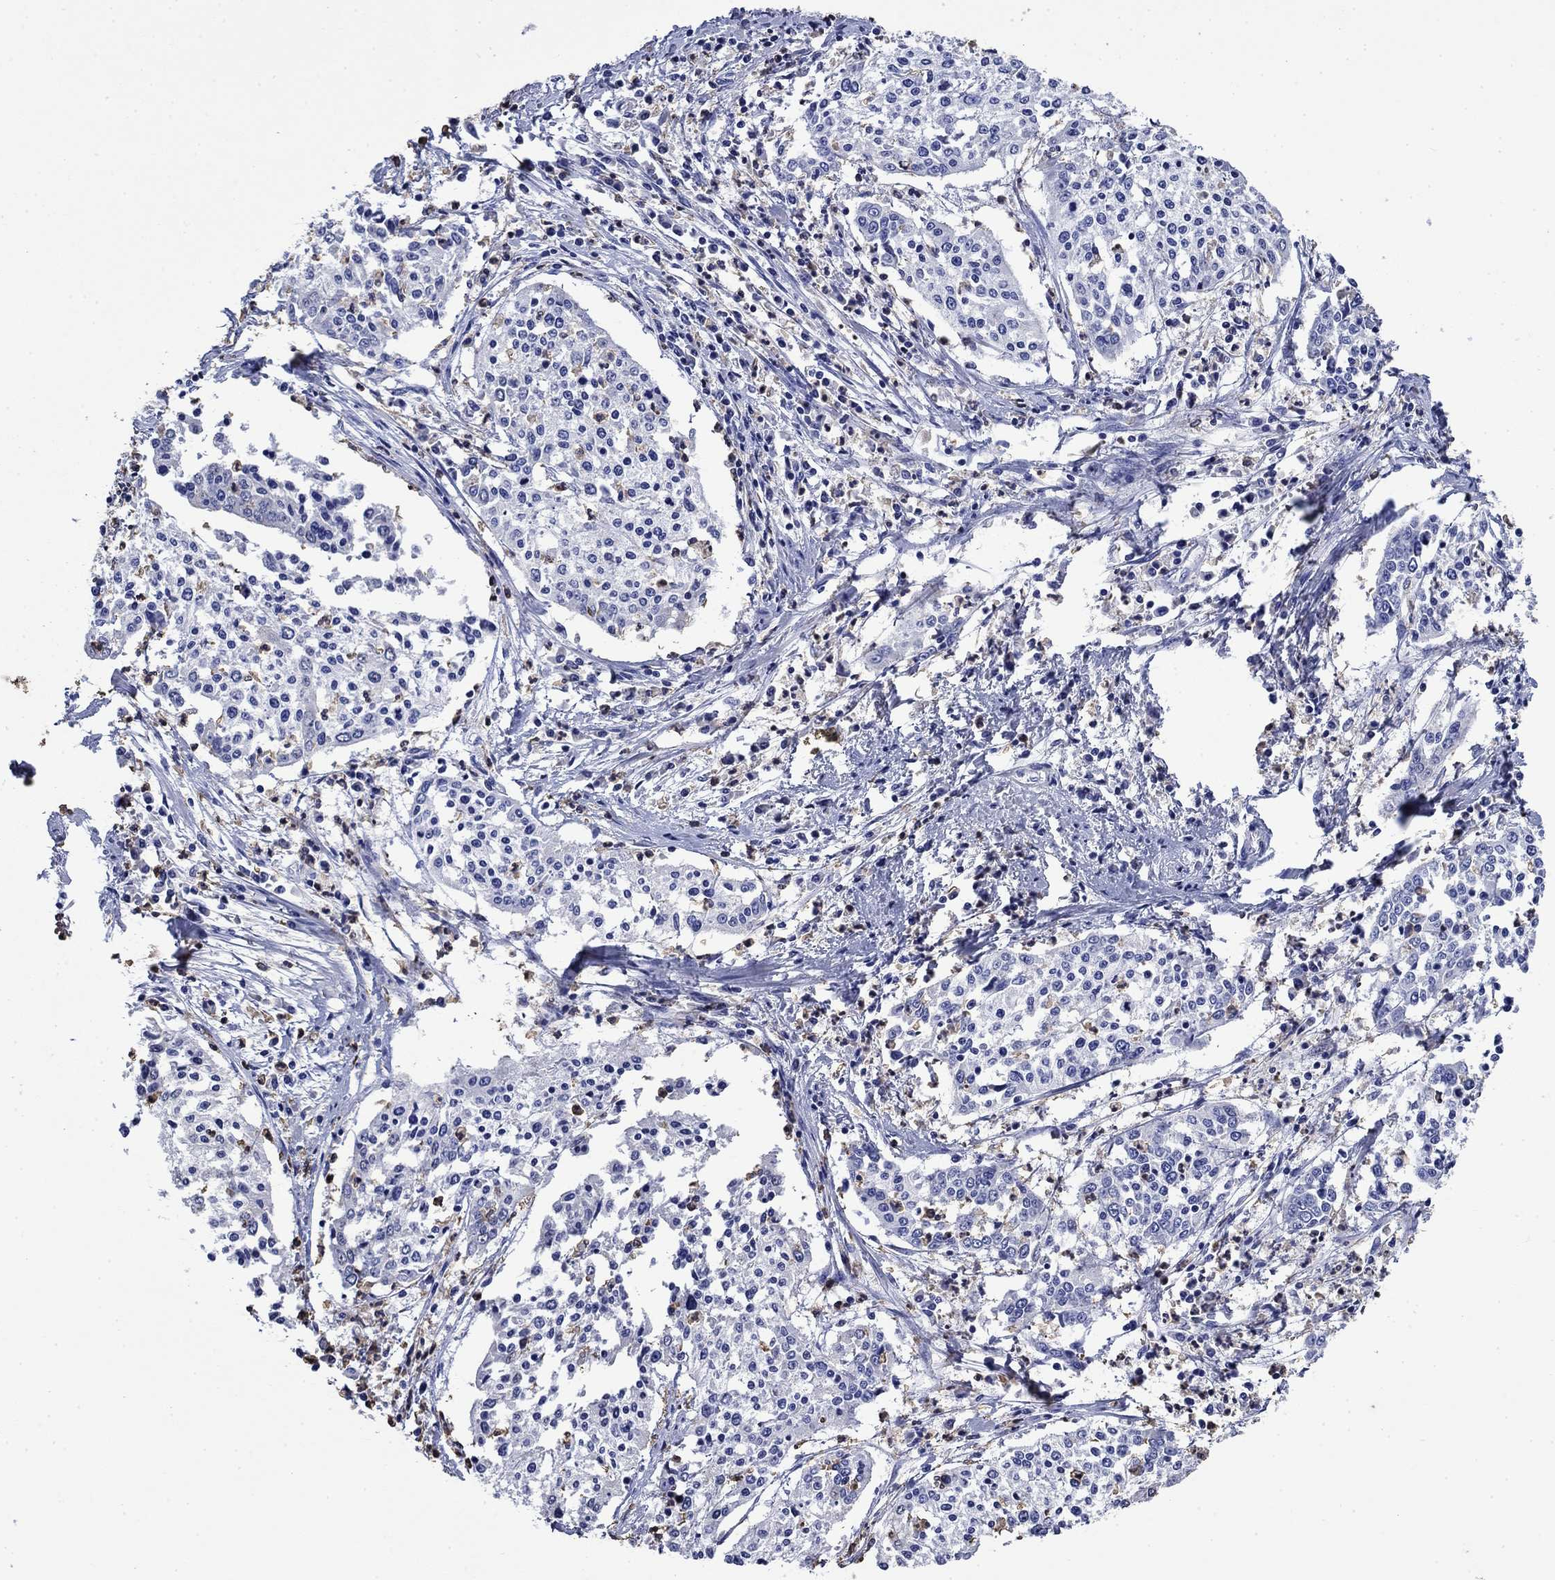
{"staining": {"intensity": "negative", "quantity": "none", "location": "none"}, "tissue": "cervical cancer", "cell_type": "Tumor cells", "image_type": "cancer", "snomed": [{"axis": "morphology", "description": "Squamous cell carcinoma, NOS"}, {"axis": "topography", "description": "Cervix"}], "caption": "Cervical squamous cell carcinoma was stained to show a protein in brown. There is no significant expression in tumor cells.", "gene": "TFR2", "patient": {"sex": "female", "age": 41}}